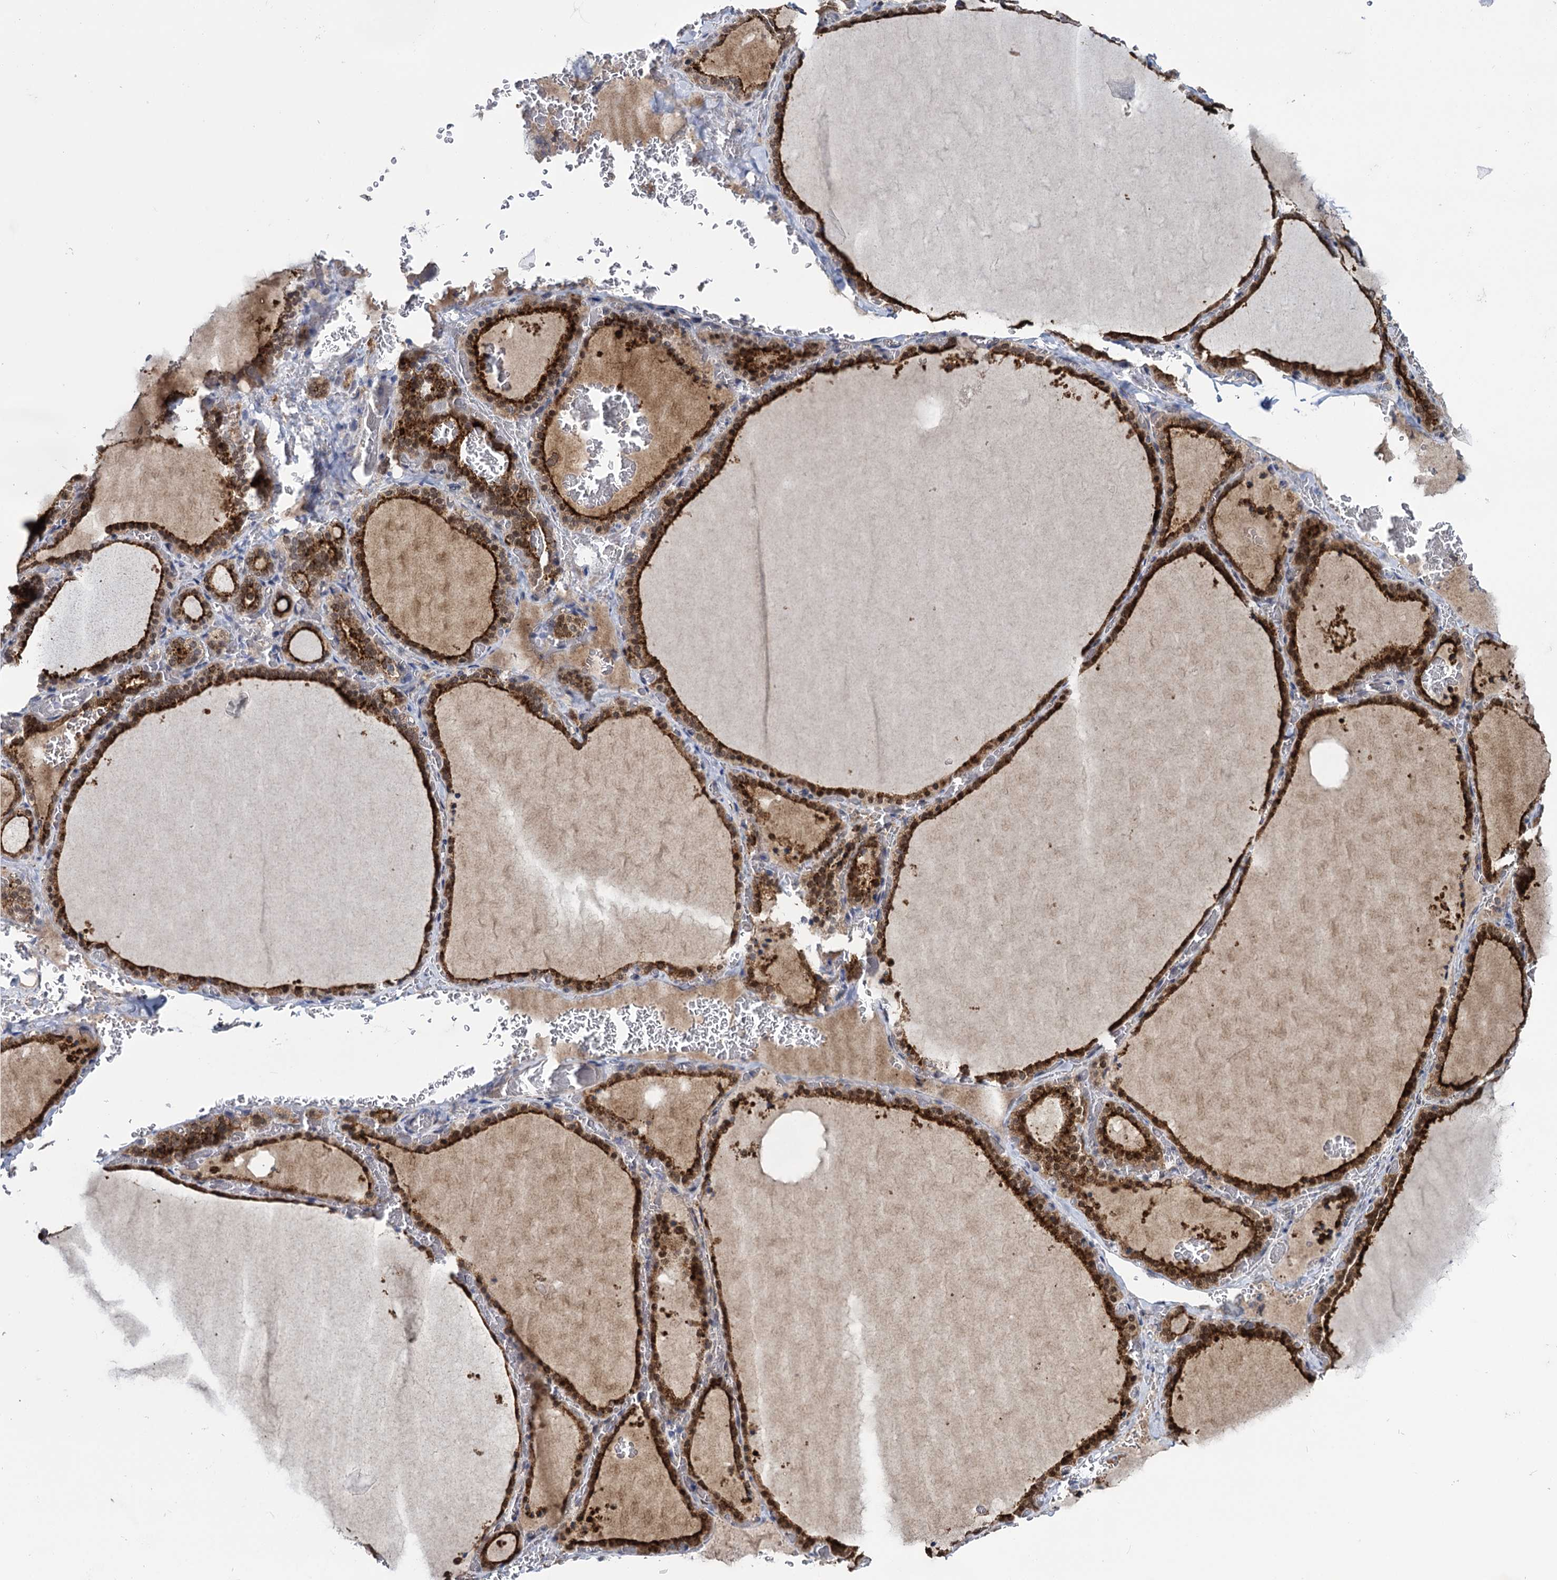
{"staining": {"intensity": "strong", "quantity": ">75%", "location": "cytoplasmic/membranous"}, "tissue": "thyroid gland", "cell_type": "Glandular cells", "image_type": "normal", "snomed": [{"axis": "morphology", "description": "Normal tissue, NOS"}, {"axis": "topography", "description": "Thyroid gland"}], "caption": "The photomicrograph reveals immunohistochemical staining of normal thyroid gland. There is strong cytoplasmic/membranous expression is seen in about >75% of glandular cells.", "gene": "GLO1", "patient": {"sex": "female", "age": 39}}